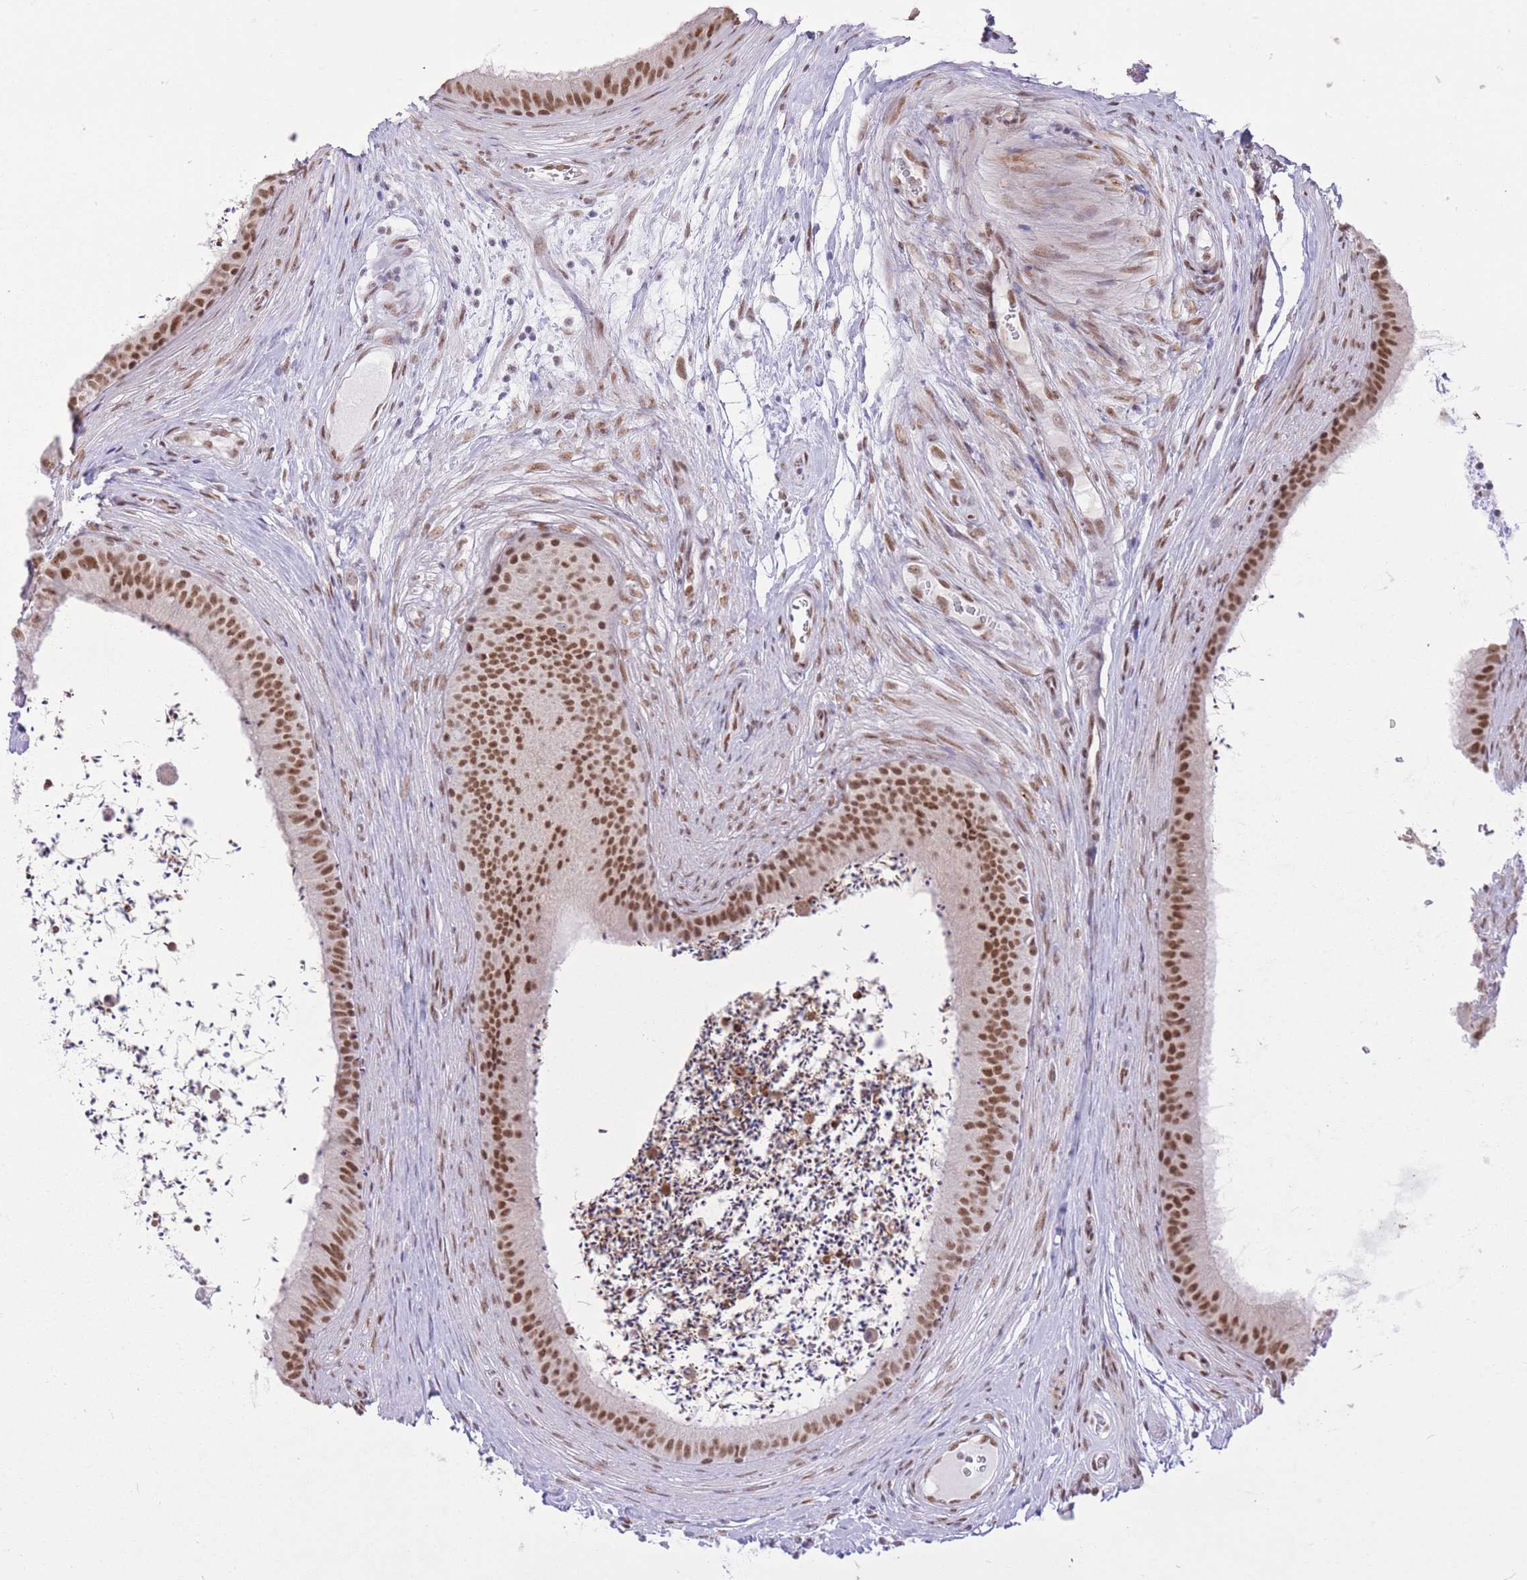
{"staining": {"intensity": "moderate", "quantity": ">75%", "location": "nuclear"}, "tissue": "epididymis", "cell_type": "Glandular cells", "image_type": "normal", "snomed": [{"axis": "morphology", "description": "Normal tissue, NOS"}, {"axis": "topography", "description": "Testis"}, {"axis": "topography", "description": "Epididymis"}], "caption": "This histopathology image shows IHC staining of unremarkable epididymis, with medium moderate nuclear positivity in about >75% of glandular cells.", "gene": "ZBED5", "patient": {"sex": "male", "age": 41}}